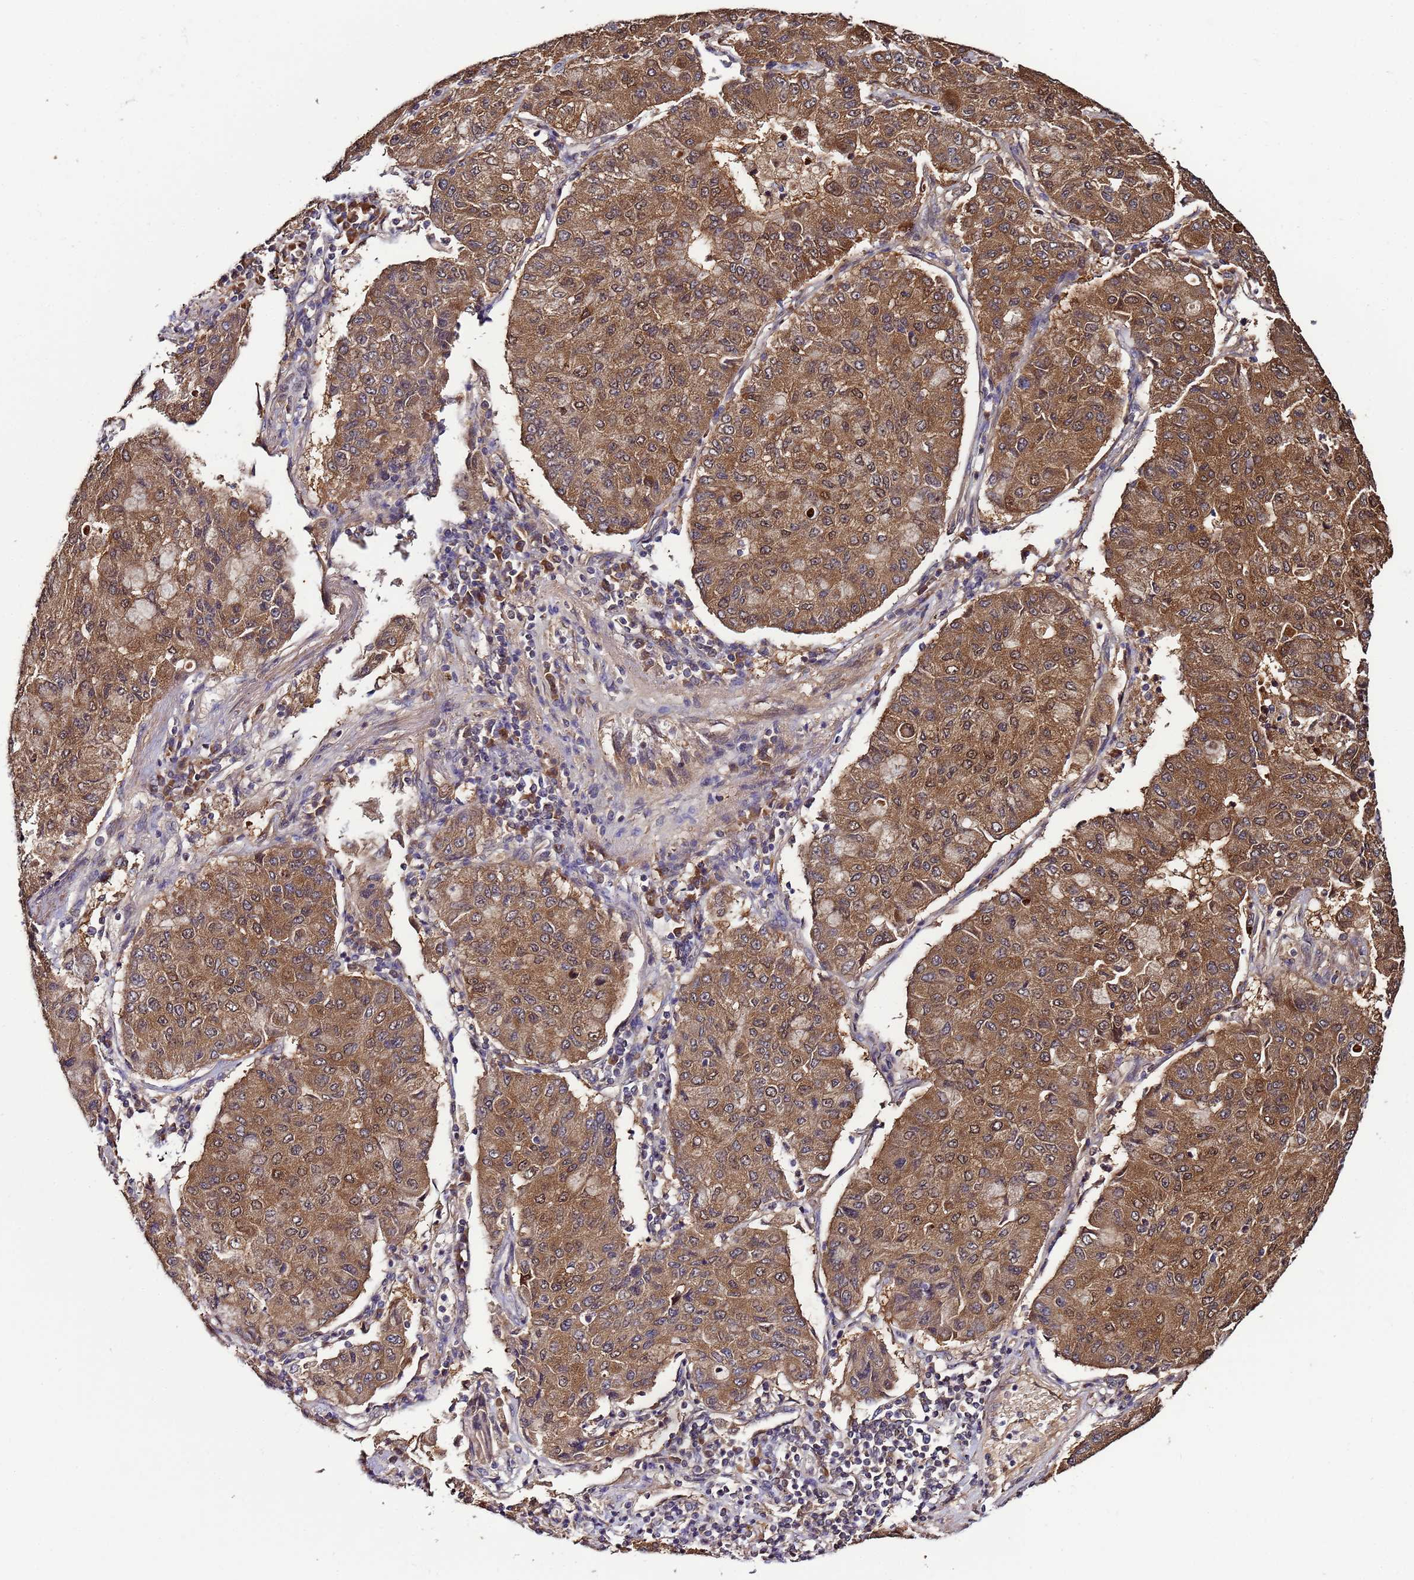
{"staining": {"intensity": "moderate", "quantity": ">75%", "location": "cytoplasmic/membranous"}, "tissue": "lung cancer", "cell_type": "Tumor cells", "image_type": "cancer", "snomed": [{"axis": "morphology", "description": "Squamous cell carcinoma, NOS"}, {"axis": "topography", "description": "Lung"}], "caption": "This is a histology image of immunohistochemistry (IHC) staining of lung cancer, which shows moderate staining in the cytoplasmic/membranous of tumor cells.", "gene": "NAXE", "patient": {"sex": "male", "age": 74}}